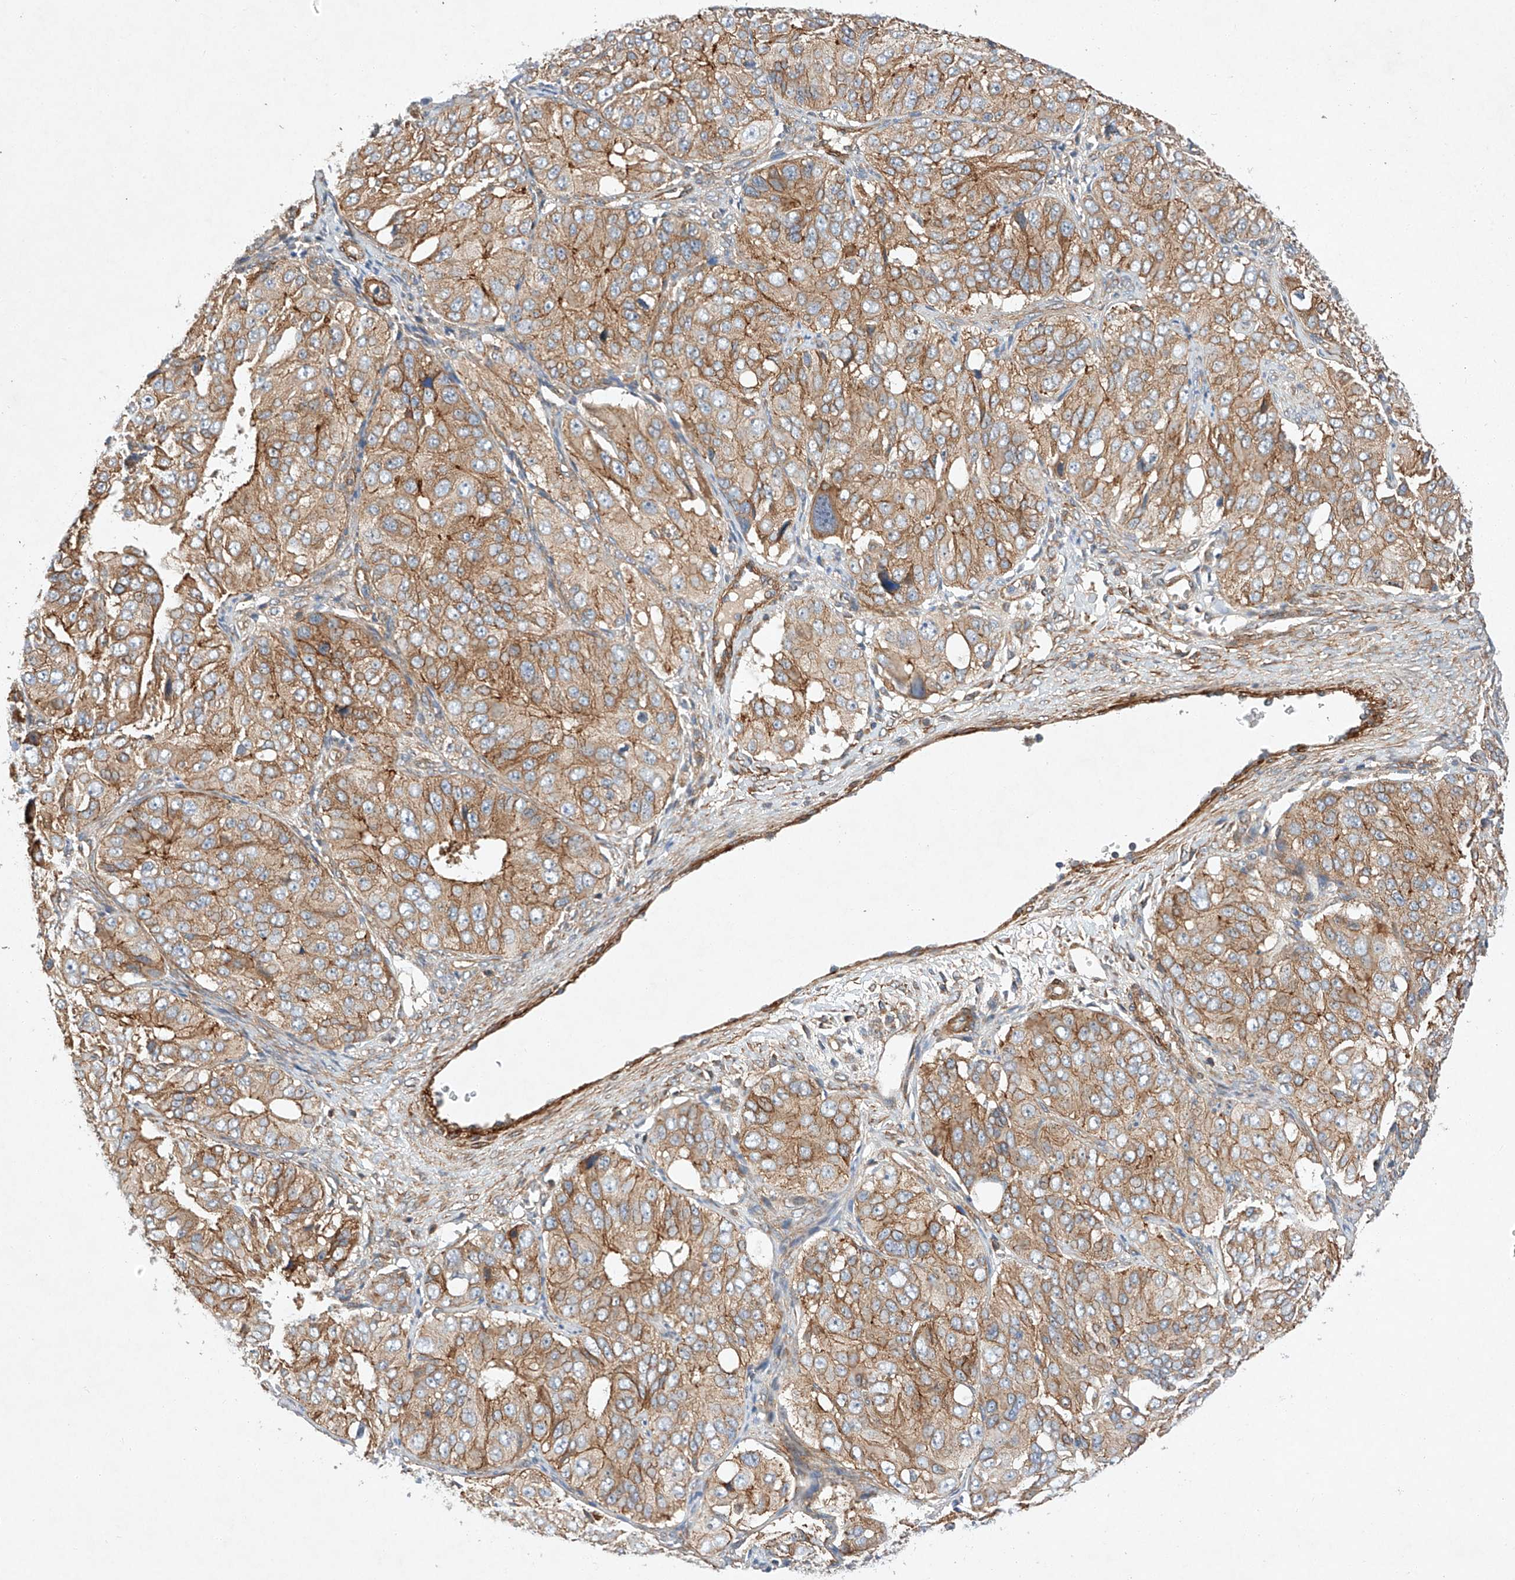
{"staining": {"intensity": "moderate", "quantity": ">75%", "location": "cytoplasmic/membranous"}, "tissue": "ovarian cancer", "cell_type": "Tumor cells", "image_type": "cancer", "snomed": [{"axis": "morphology", "description": "Carcinoma, endometroid"}, {"axis": "topography", "description": "Ovary"}], "caption": "IHC micrograph of human endometroid carcinoma (ovarian) stained for a protein (brown), which demonstrates medium levels of moderate cytoplasmic/membranous positivity in about >75% of tumor cells.", "gene": "RAB23", "patient": {"sex": "female", "age": 51}}